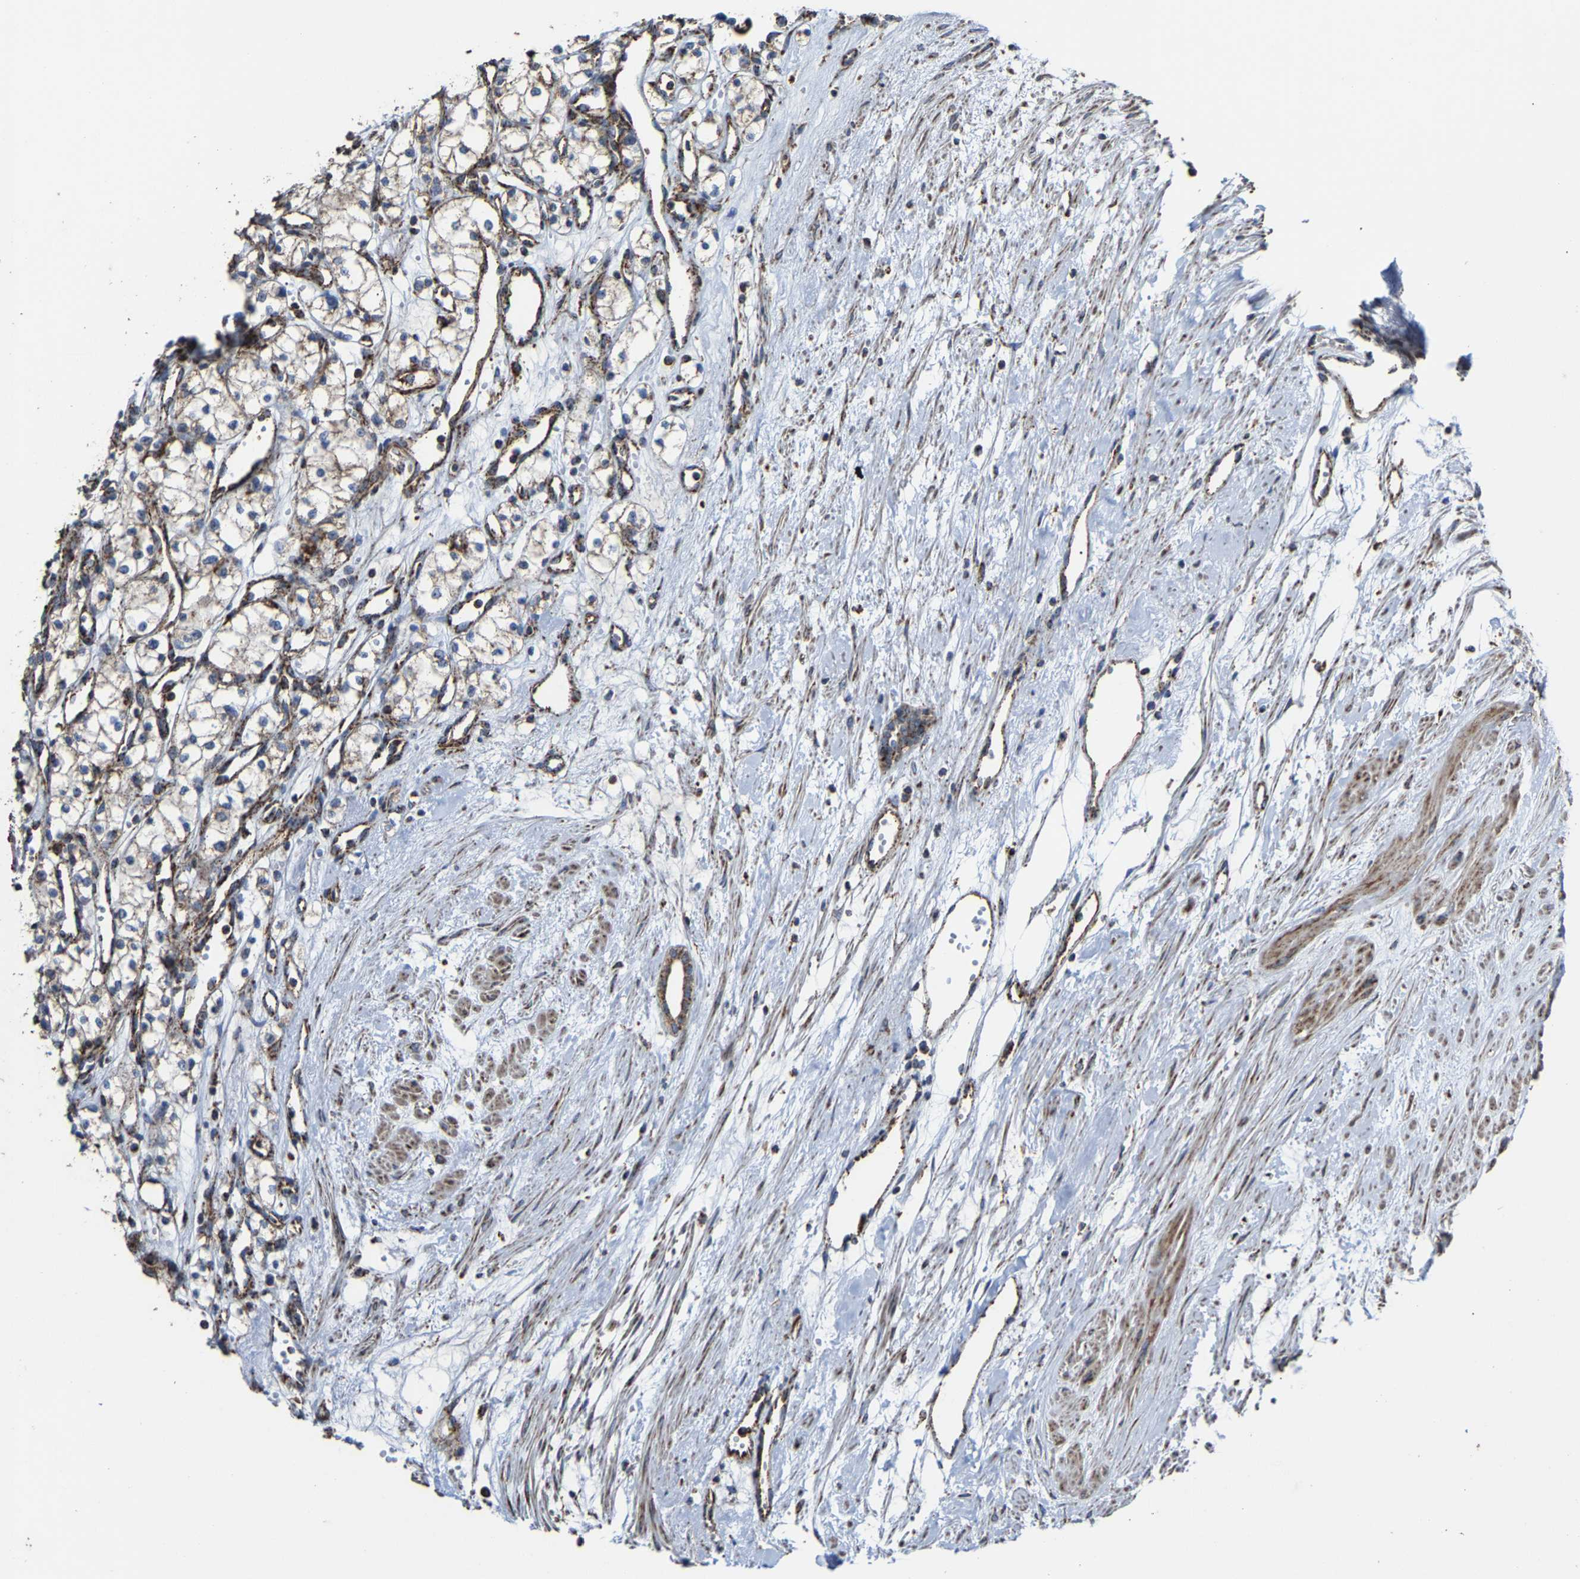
{"staining": {"intensity": "weak", "quantity": "<25%", "location": "cytoplasmic/membranous"}, "tissue": "renal cancer", "cell_type": "Tumor cells", "image_type": "cancer", "snomed": [{"axis": "morphology", "description": "Adenocarcinoma, NOS"}, {"axis": "topography", "description": "Kidney"}], "caption": "Immunohistochemistry (IHC) of renal cancer (adenocarcinoma) displays no positivity in tumor cells.", "gene": "NDUFV3", "patient": {"sex": "male", "age": 59}}